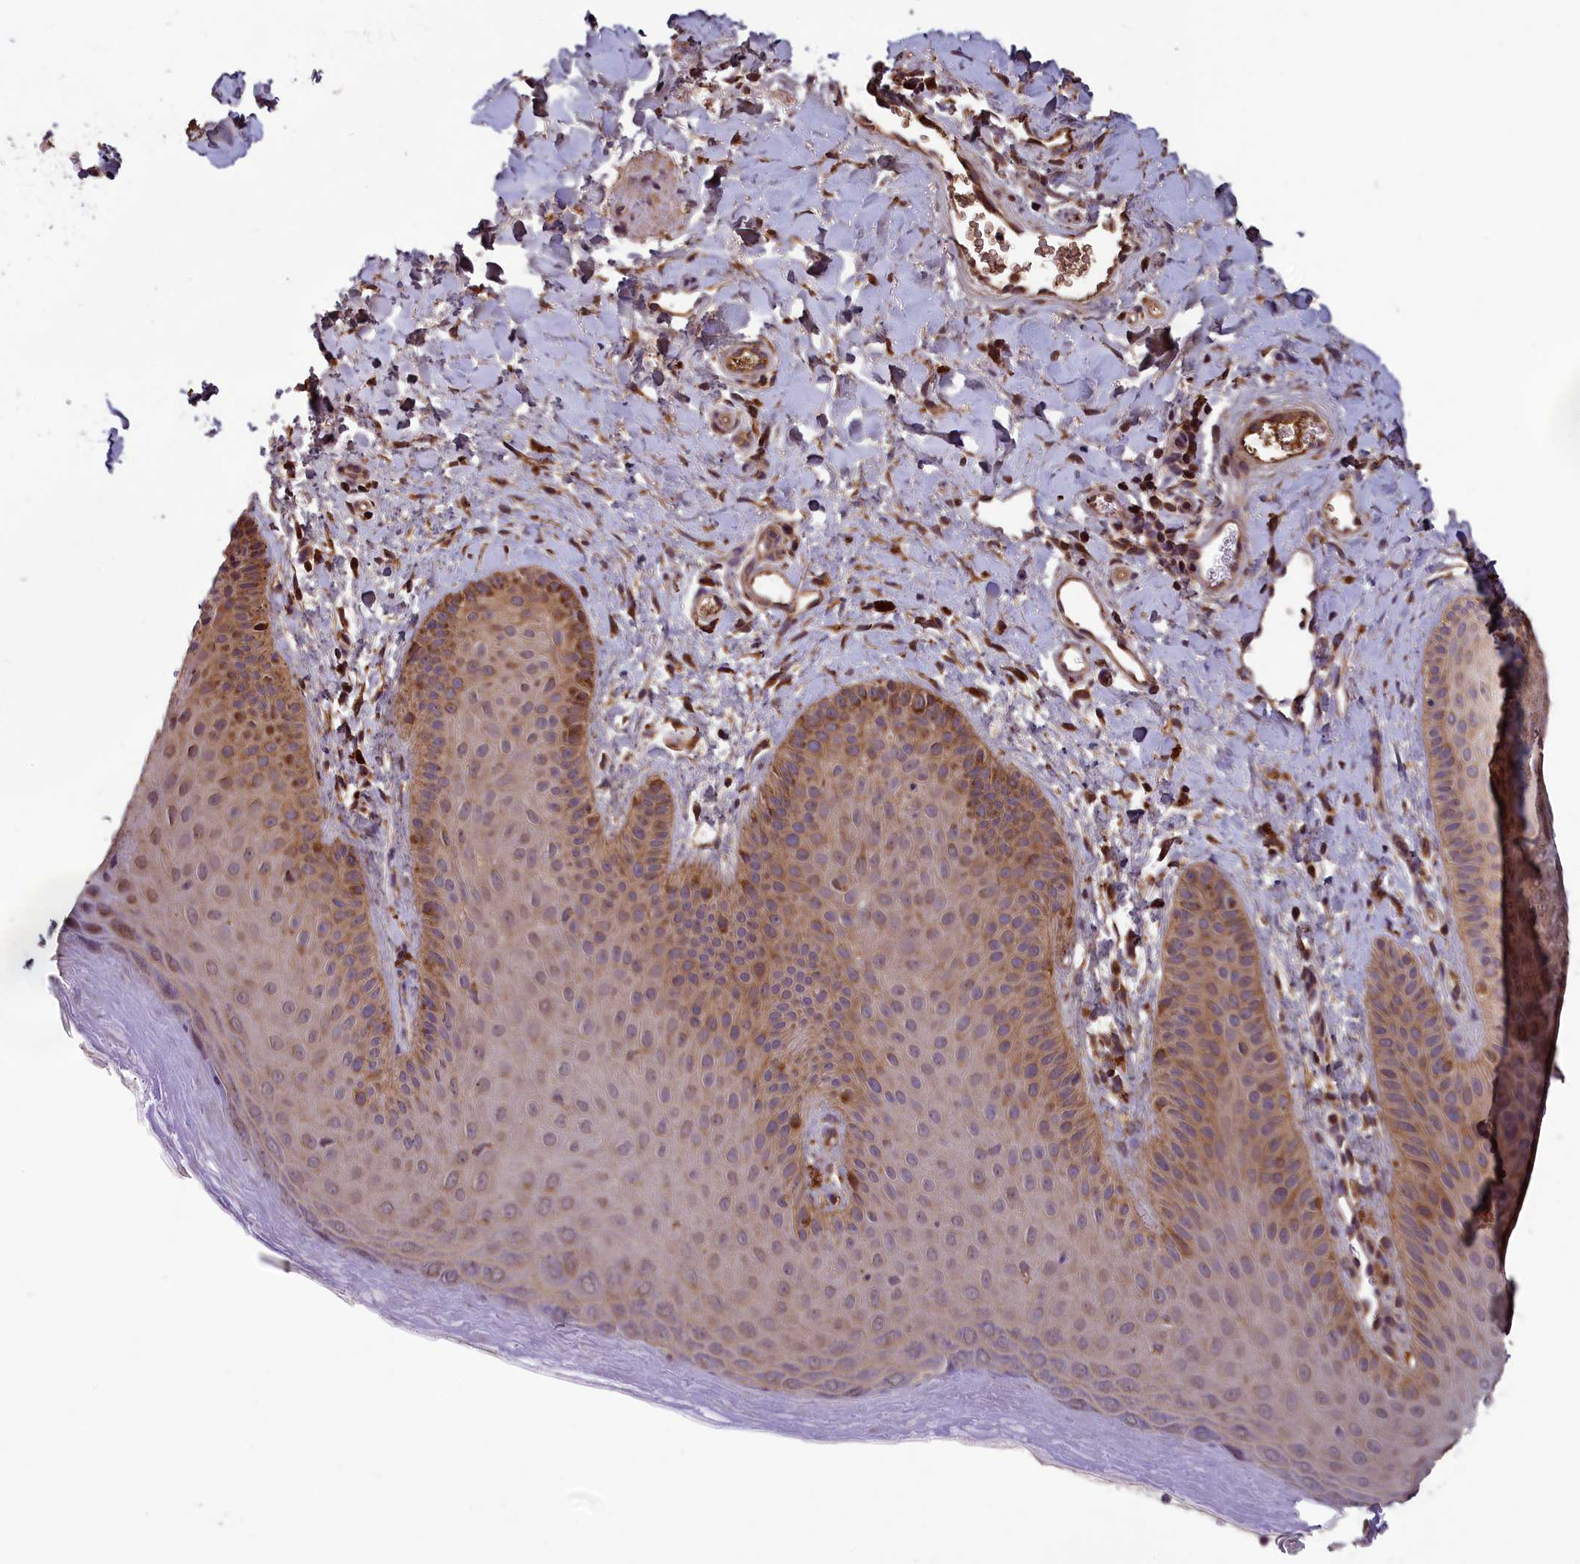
{"staining": {"intensity": "moderate", "quantity": ">75%", "location": "cytoplasmic/membranous"}, "tissue": "skin", "cell_type": "Epidermal cells", "image_type": "normal", "snomed": [{"axis": "morphology", "description": "Normal tissue, NOS"}, {"axis": "morphology", "description": "Neoplasm, malignant, NOS"}, {"axis": "topography", "description": "Anal"}], "caption": "This micrograph reveals IHC staining of unremarkable skin, with medium moderate cytoplasmic/membranous positivity in about >75% of epidermal cells.", "gene": "CCDC15", "patient": {"sex": "male", "age": 47}}